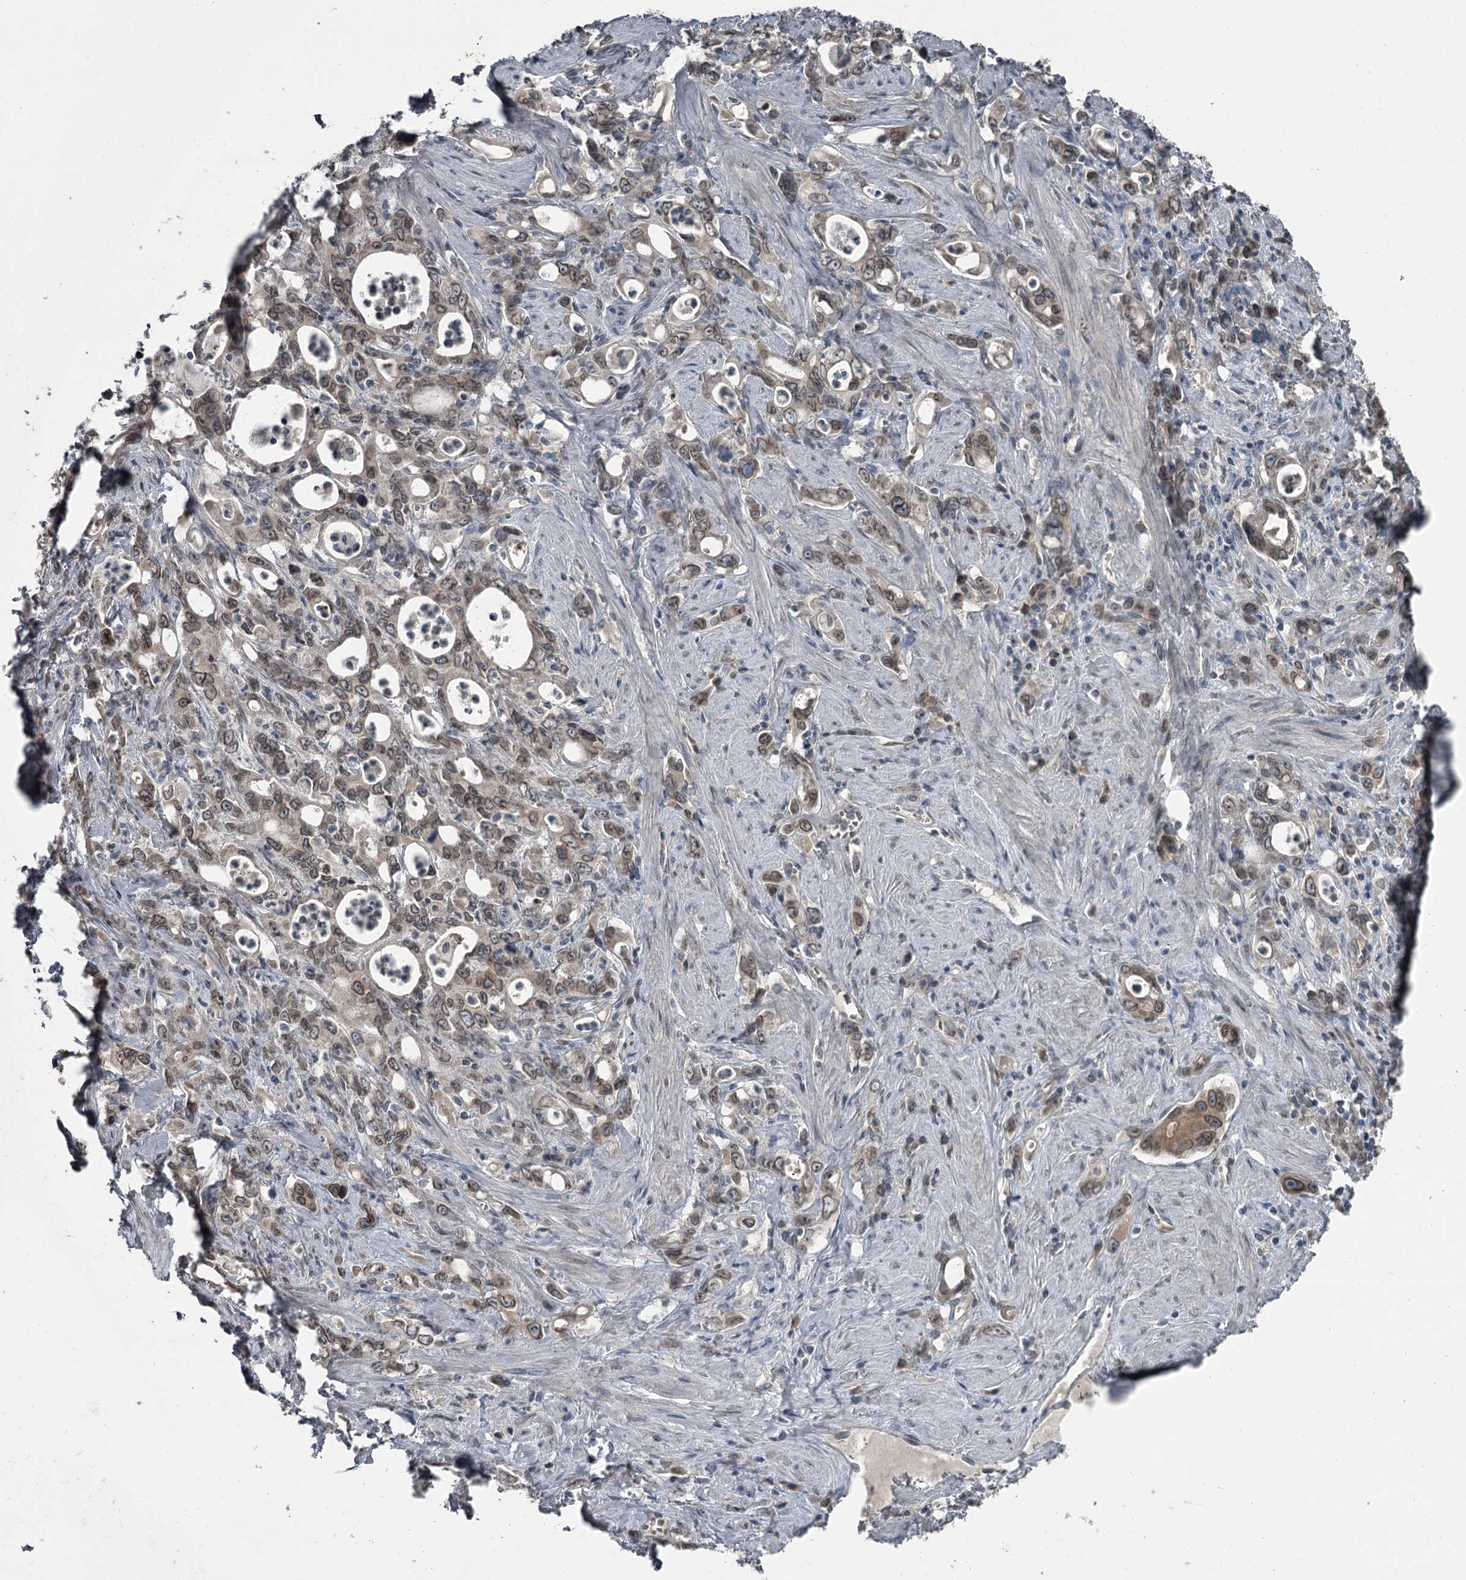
{"staining": {"intensity": "weak", "quantity": "25%-75%", "location": "nuclear"}, "tissue": "stomach cancer", "cell_type": "Tumor cells", "image_type": "cancer", "snomed": [{"axis": "morphology", "description": "Adenocarcinoma, NOS"}, {"axis": "topography", "description": "Stomach, lower"}], "caption": "Weak nuclear positivity for a protein is seen in approximately 25%-75% of tumor cells of adenocarcinoma (stomach) using IHC.", "gene": "SLC39A8", "patient": {"sex": "female", "age": 43}}